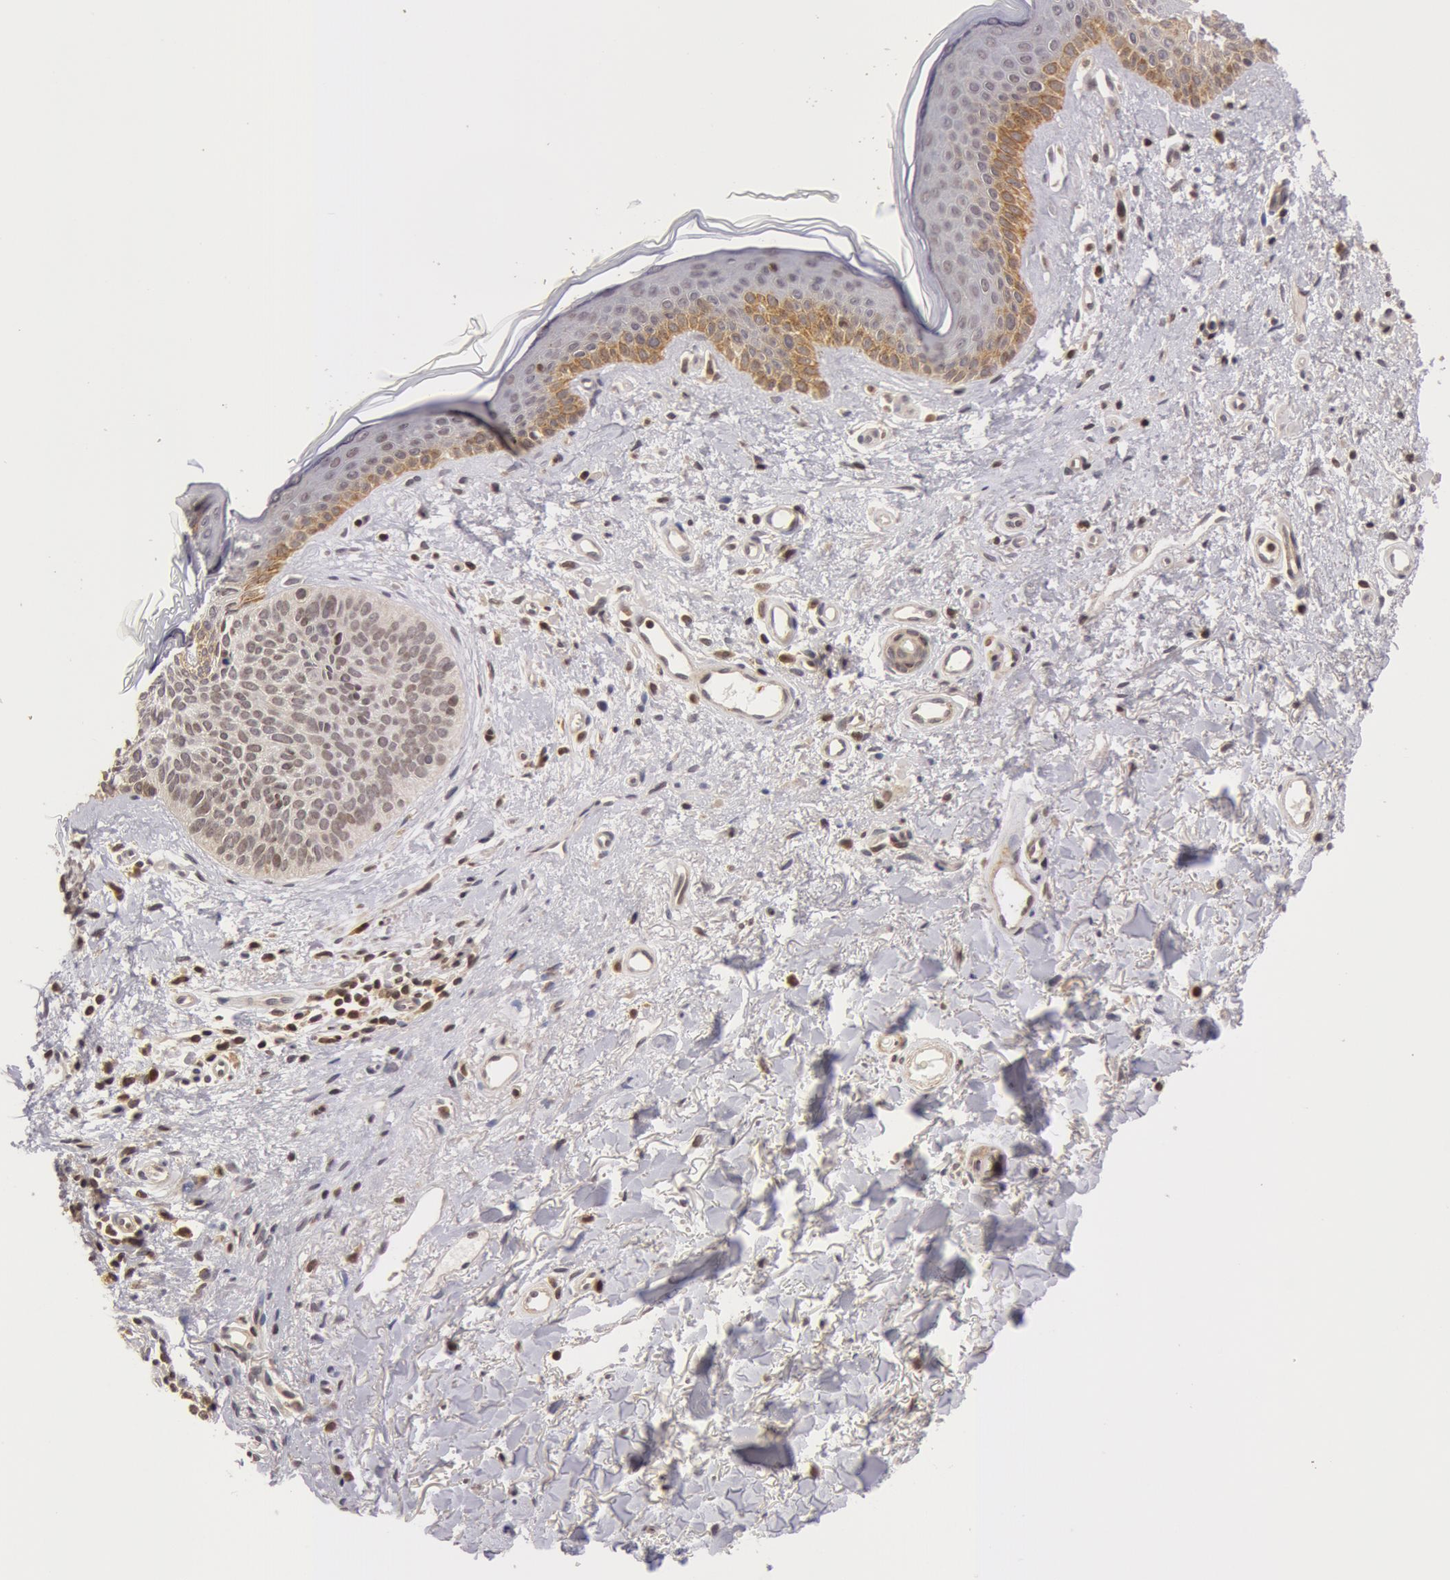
{"staining": {"intensity": "negative", "quantity": "none", "location": "none"}, "tissue": "skin cancer", "cell_type": "Tumor cells", "image_type": "cancer", "snomed": [{"axis": "morphology", "description": "Basal cell carcinoma"}, {"axis": "topography", "description": "Skin"}], "caption": "Immunohistochemical staining of skin basal cell carcinoma demonstrates no significant staining in tumor cells.", "gene": "ZNF350", "patient": {"sex": "female", "age": 78}}